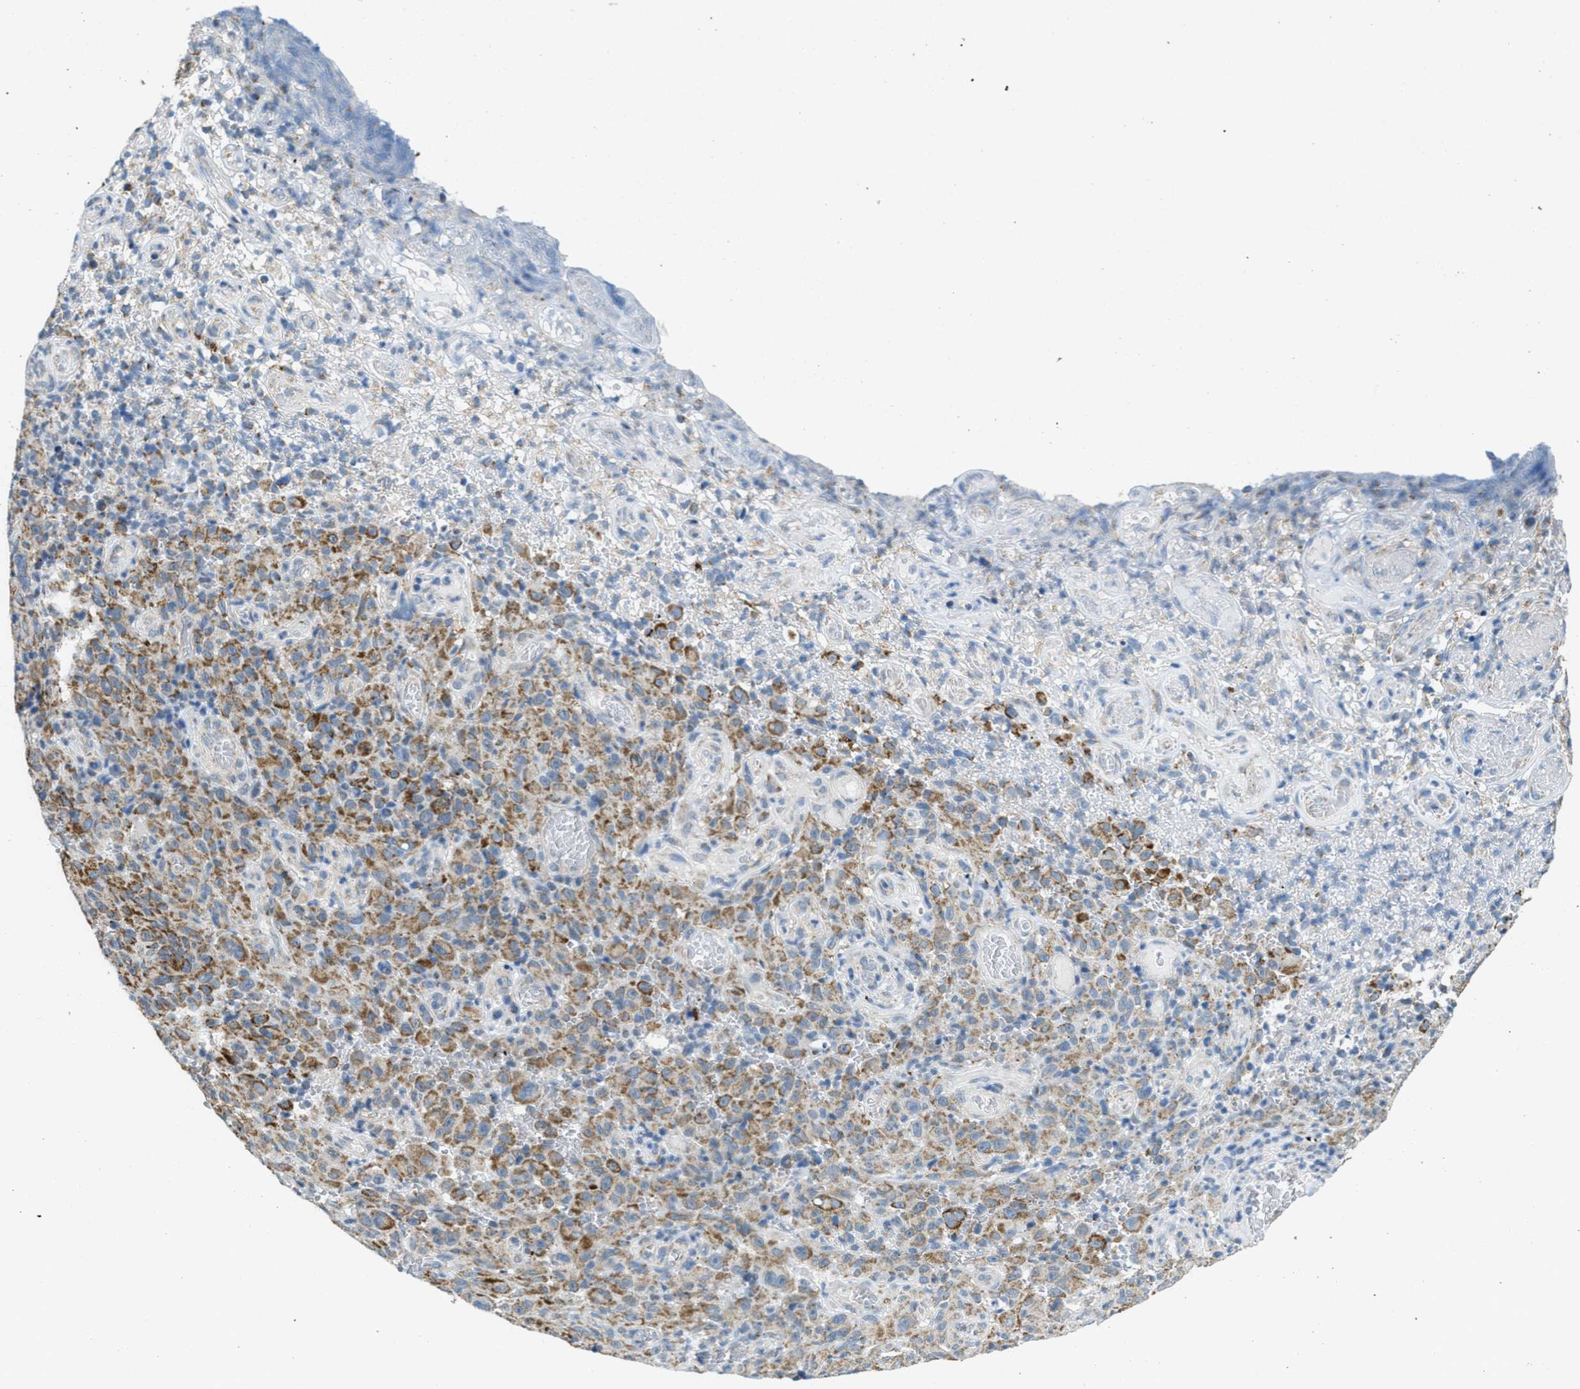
{"staining": {"intensity": "moderate", "quantity": ">75%", "location": "cytoplasmic/membranous"}, "tissue": "melanoma", "cell_type": "Tumor cells", "image_type": "cancer", "snomed": [{"axis": "morphology", "description": "Malignant melanoma, NOS"}, {"axis": "topography", "description": "Skin"}], "caption": "Tumor cells reveal medium levels of moderate cytoplasmic/membranous expression in about >75% of cells in melanoma.", "gene": "TOMM70", "patient": {"sex": "female", "age": 82}}